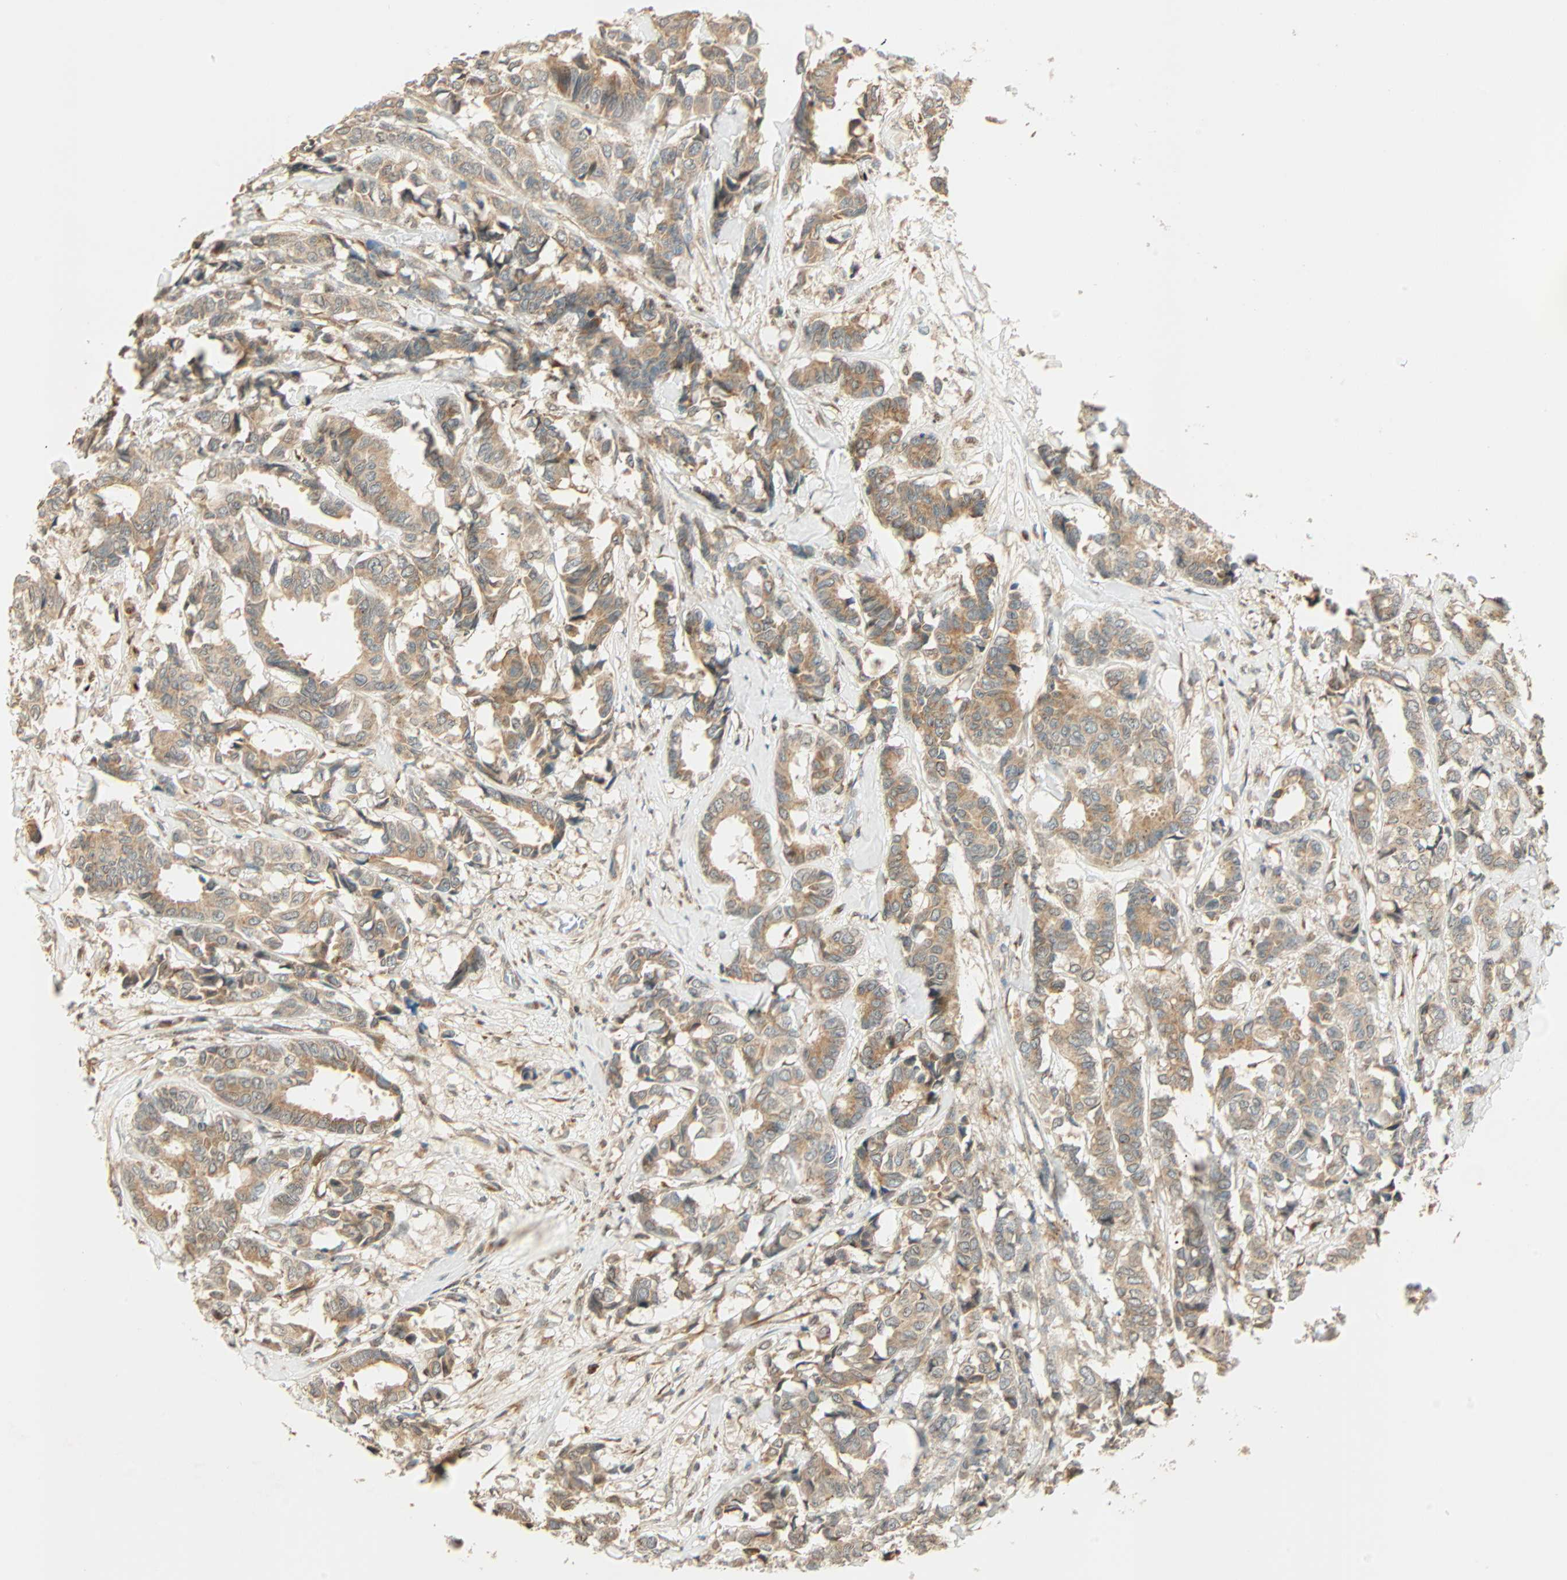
{"staining": {"intensity": "moderate", "quantity": ">75%", "location": "cytoplasmic/membranous"}, "tissue": "breast cancer", "cell_type": "Tumor cells", "image_type": "cancer", "snomed": [{"axis": "morphology", "description": "Duct carcinoma"}, {"axis": "topography", "description": "Breast"}], "caption": "IHC (DAB (3,3'-diaminobenzidine)) staining of human breast infiltrating ductal carcinoma demonstrates moderate cytoplasmic/membranous protein expression in approximately >75% of tumor cells. (DAB (3,3'-diaminobenzidine) = brown stain, brightfield microscopy at high magnification).", "gene": "PNPLA6", "patient": {"sex": "female", "age": 87}}